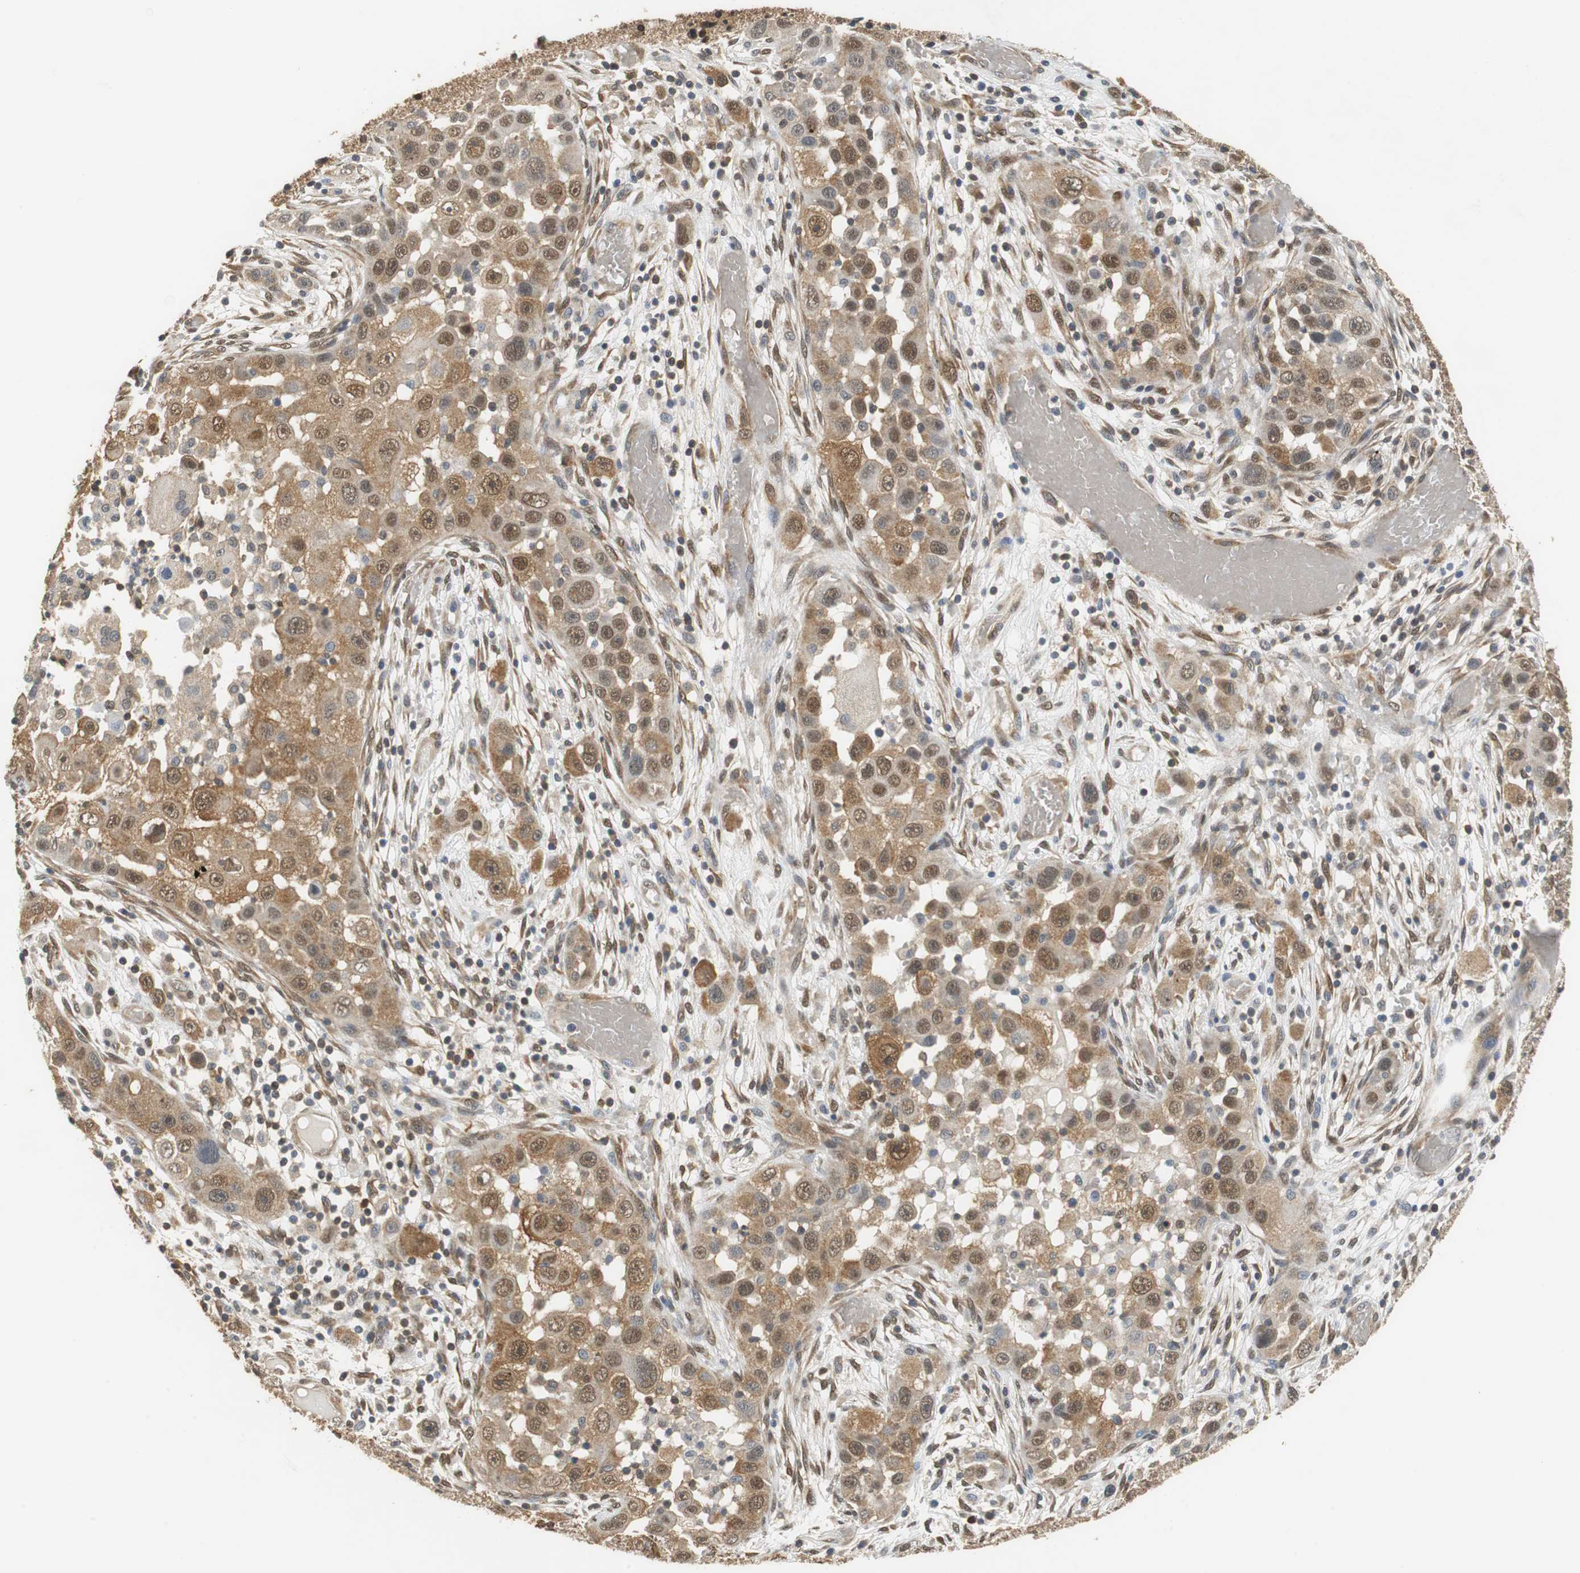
{"staining": {"intensity": "moderate", "quantity": ">75%", "location": "cytoplasmic/membranous,nuclear"}, "tissue": "head and neck cancer", "cell_type": "Tumor cells", "image_type": "cancer", "snomed": [{"axis": "morphology", "description": "Carcinoma, NOS"}, {"axis": "topography", "description": "Head-Neck"}], "caption": "Protein staining by immunohistochemistry (IHC) exhibits moderate cytoplasmic/membranous and nuclear positivity in approximately >75% of tumor cells in head and neck cancer (carcinoma).", "gene": "UBQLN2", "patient": {"sex": "male", "age": 87}}